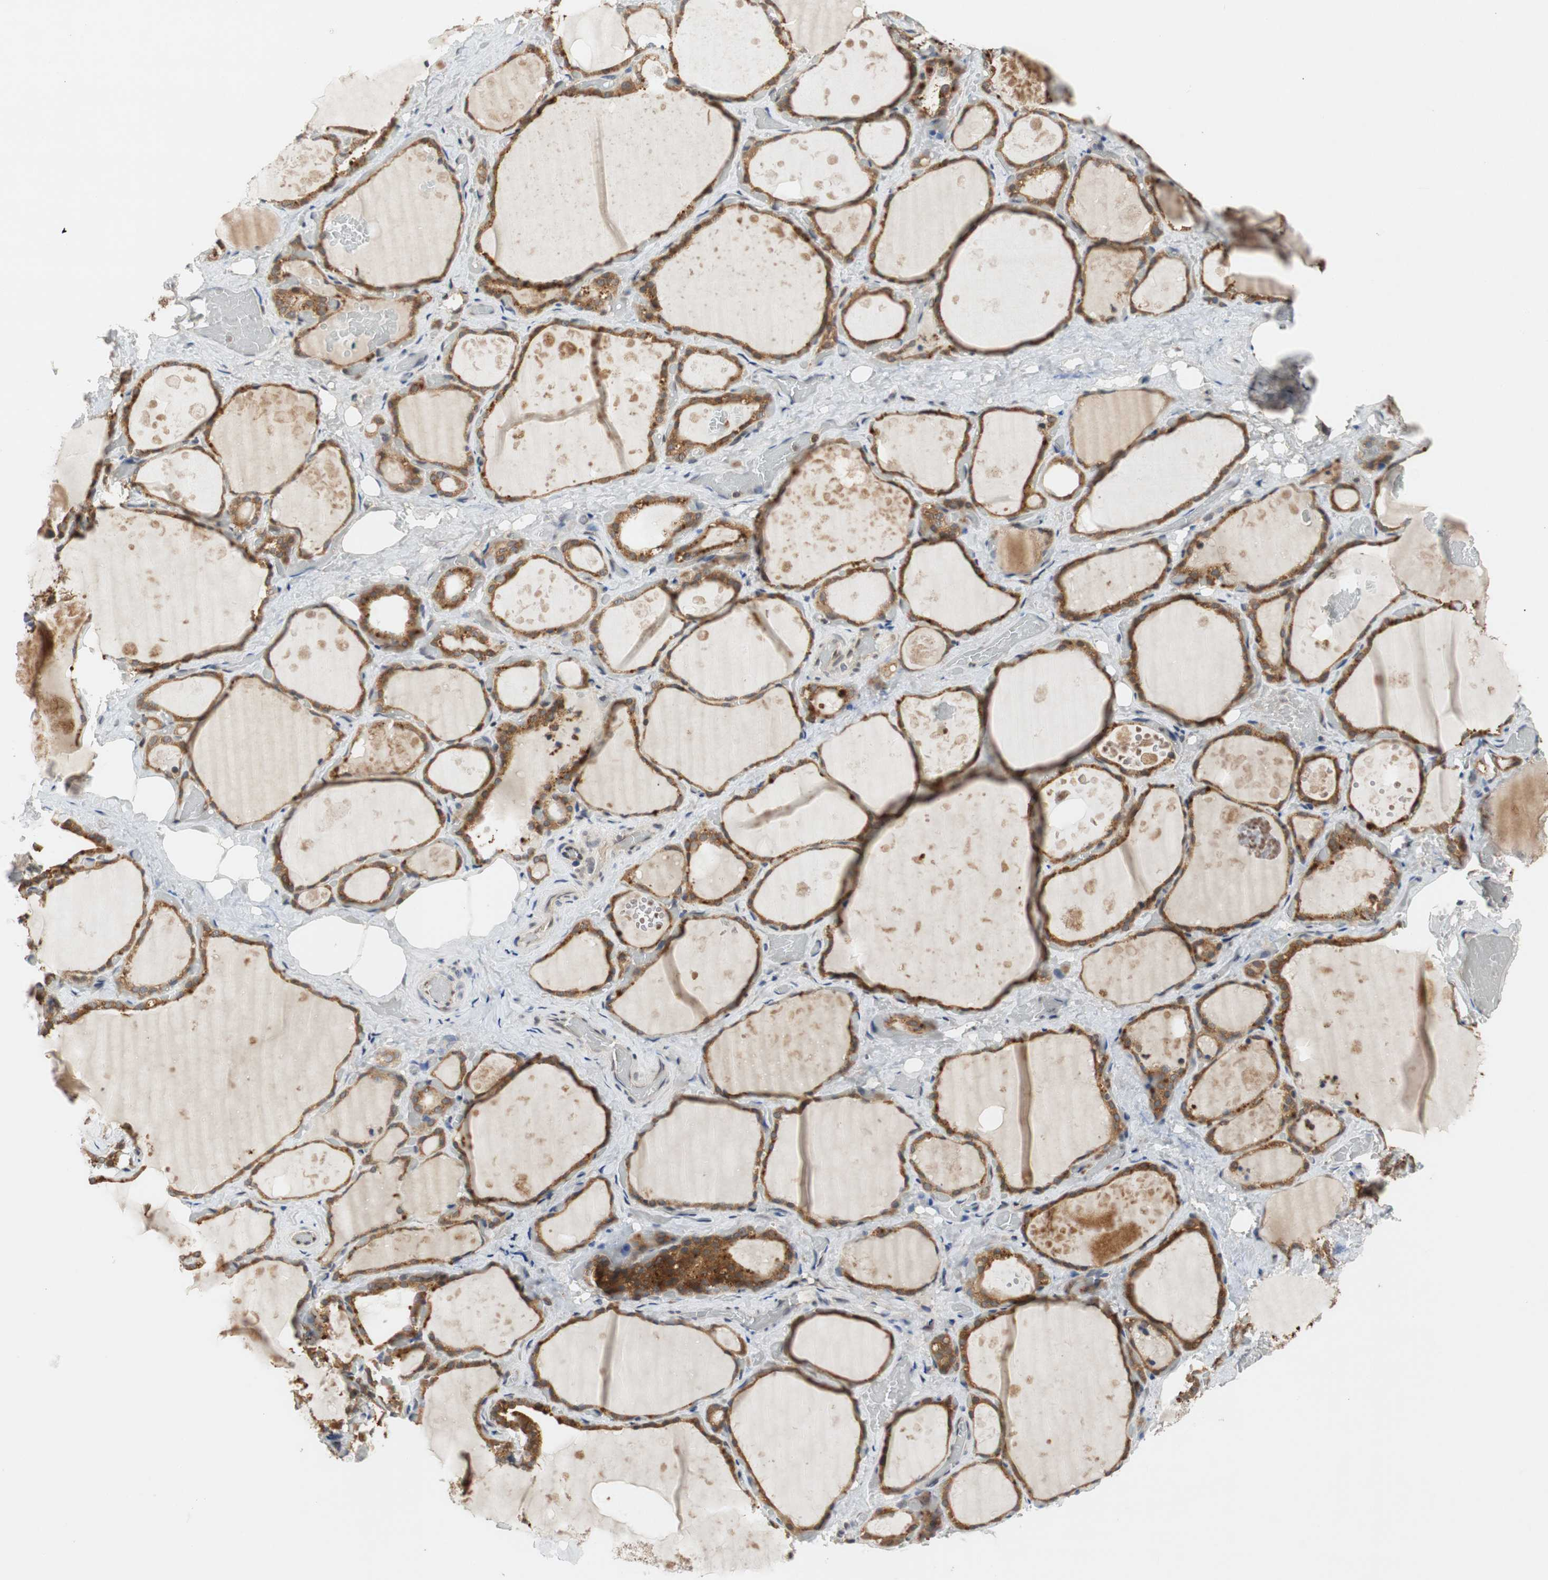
{"staining": {"intensity": "strong", "quantity": ">75%", "location": "cytoplasmic/membranous"}, "tissue": "thyroid gland", "cell_type": "Glandular cells", "image_type": "normal", "snomed": [{"axis": "morphology", "description": "Normal tissue, NOS"}, {"axis": "topography", "description": "Thyroid gland"}], "caption": "The photomicrograph exhibits staining of unremarkable thyroid gland, revealing strong cytoplasmic/membranous protein positivity (brown color) within glandular cells.", "gene": "AUP1", "patient": {"sex": "male", "age": 61}}